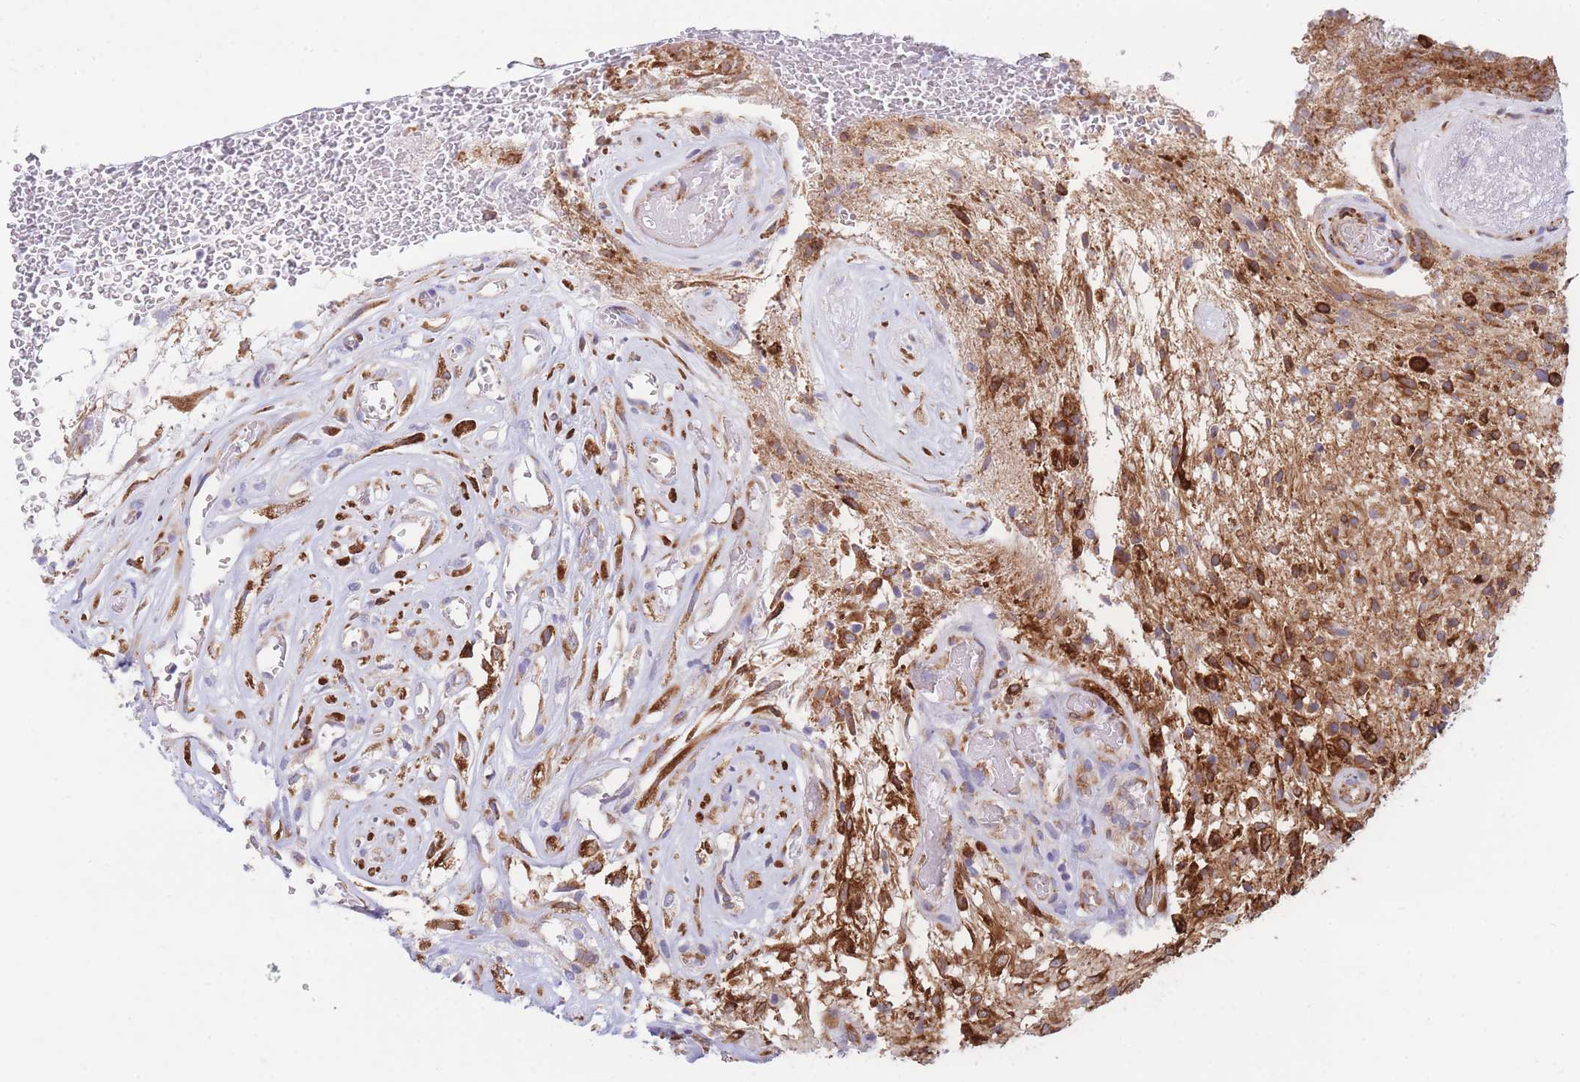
{"staining": {"intensity": "strong", "quantity": ">75%", "location": "cytoplasmic/membranous"}, "tissue": "glioma", "cell_type": "Tumor cells", "image_type": "cancer", "snomed": [{"axis": "morphology", "description": "Glioma, malignant, High grade"}, {"axis": "topography", "description": "Brain"}], "caption": "Protein expression analysis of human glioma reveals strong cytoplasmic/membranous staining in approximately >75% of tumor cells.", "gene": "AK9", "patient": {"sex": "male", "age": 56}}